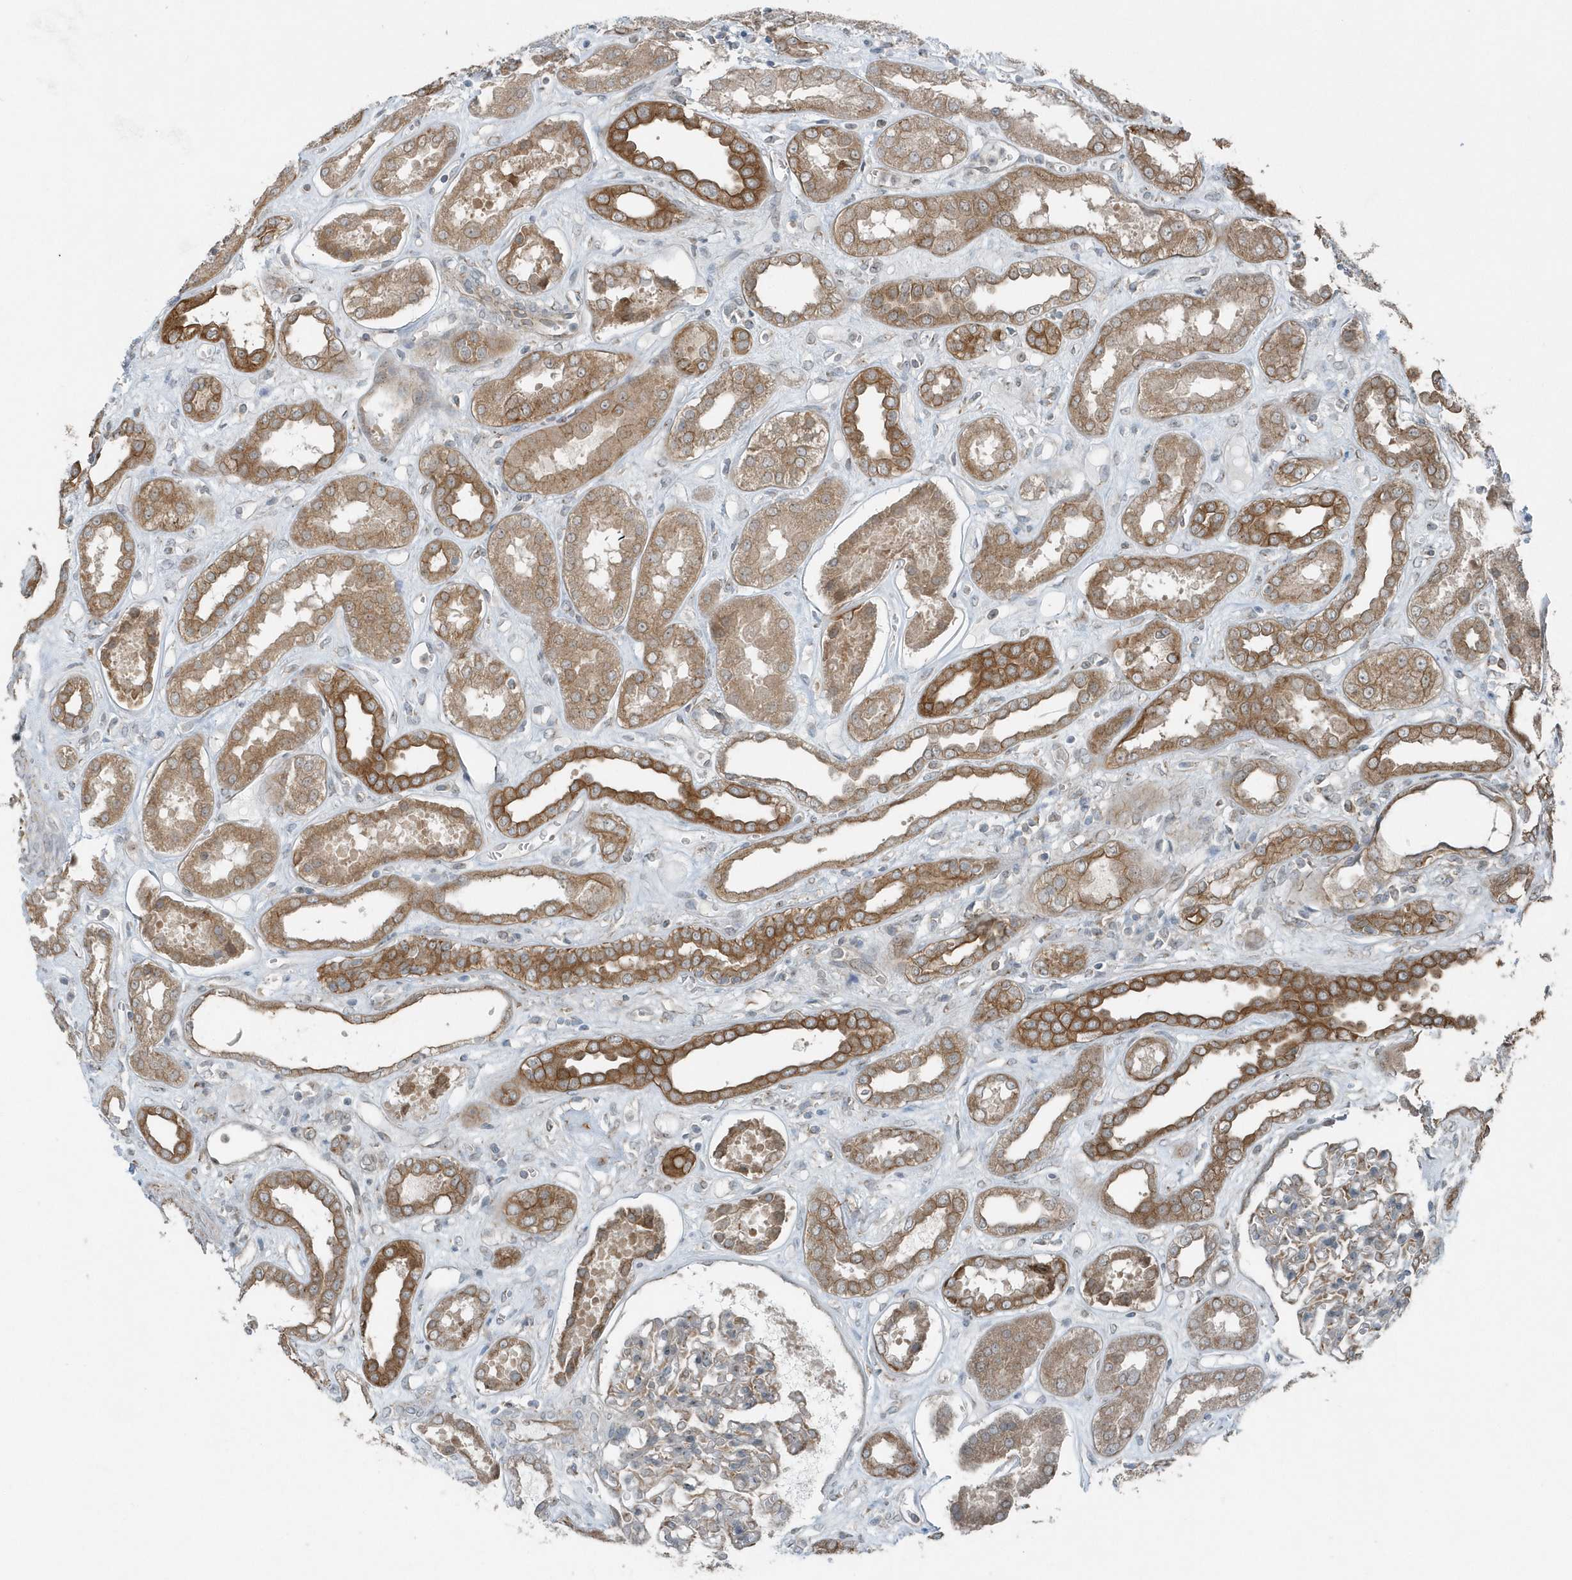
{"staining": {"intensity": "weak", "quantity": "25%-75%", "location": "cytoplasmic/membranous"}, "tissue": "kidney", "cell_type": "Cells in glomeruli", "image_type": "normal", "snomed": [{"axis": "morphology", "description": "Normal tissue, NOS"}, {"axis": "topography", "description": "Kidney"}], "caption": "IHC histopathology image of normal kidney stained for a protein (brown), which reveals low levels of weak cytoplasmic/membranous staining in about 25%-75% of cells in glomeruli.", "gene": "GCC2", "patient": {"sex": "male", "age": 59}}